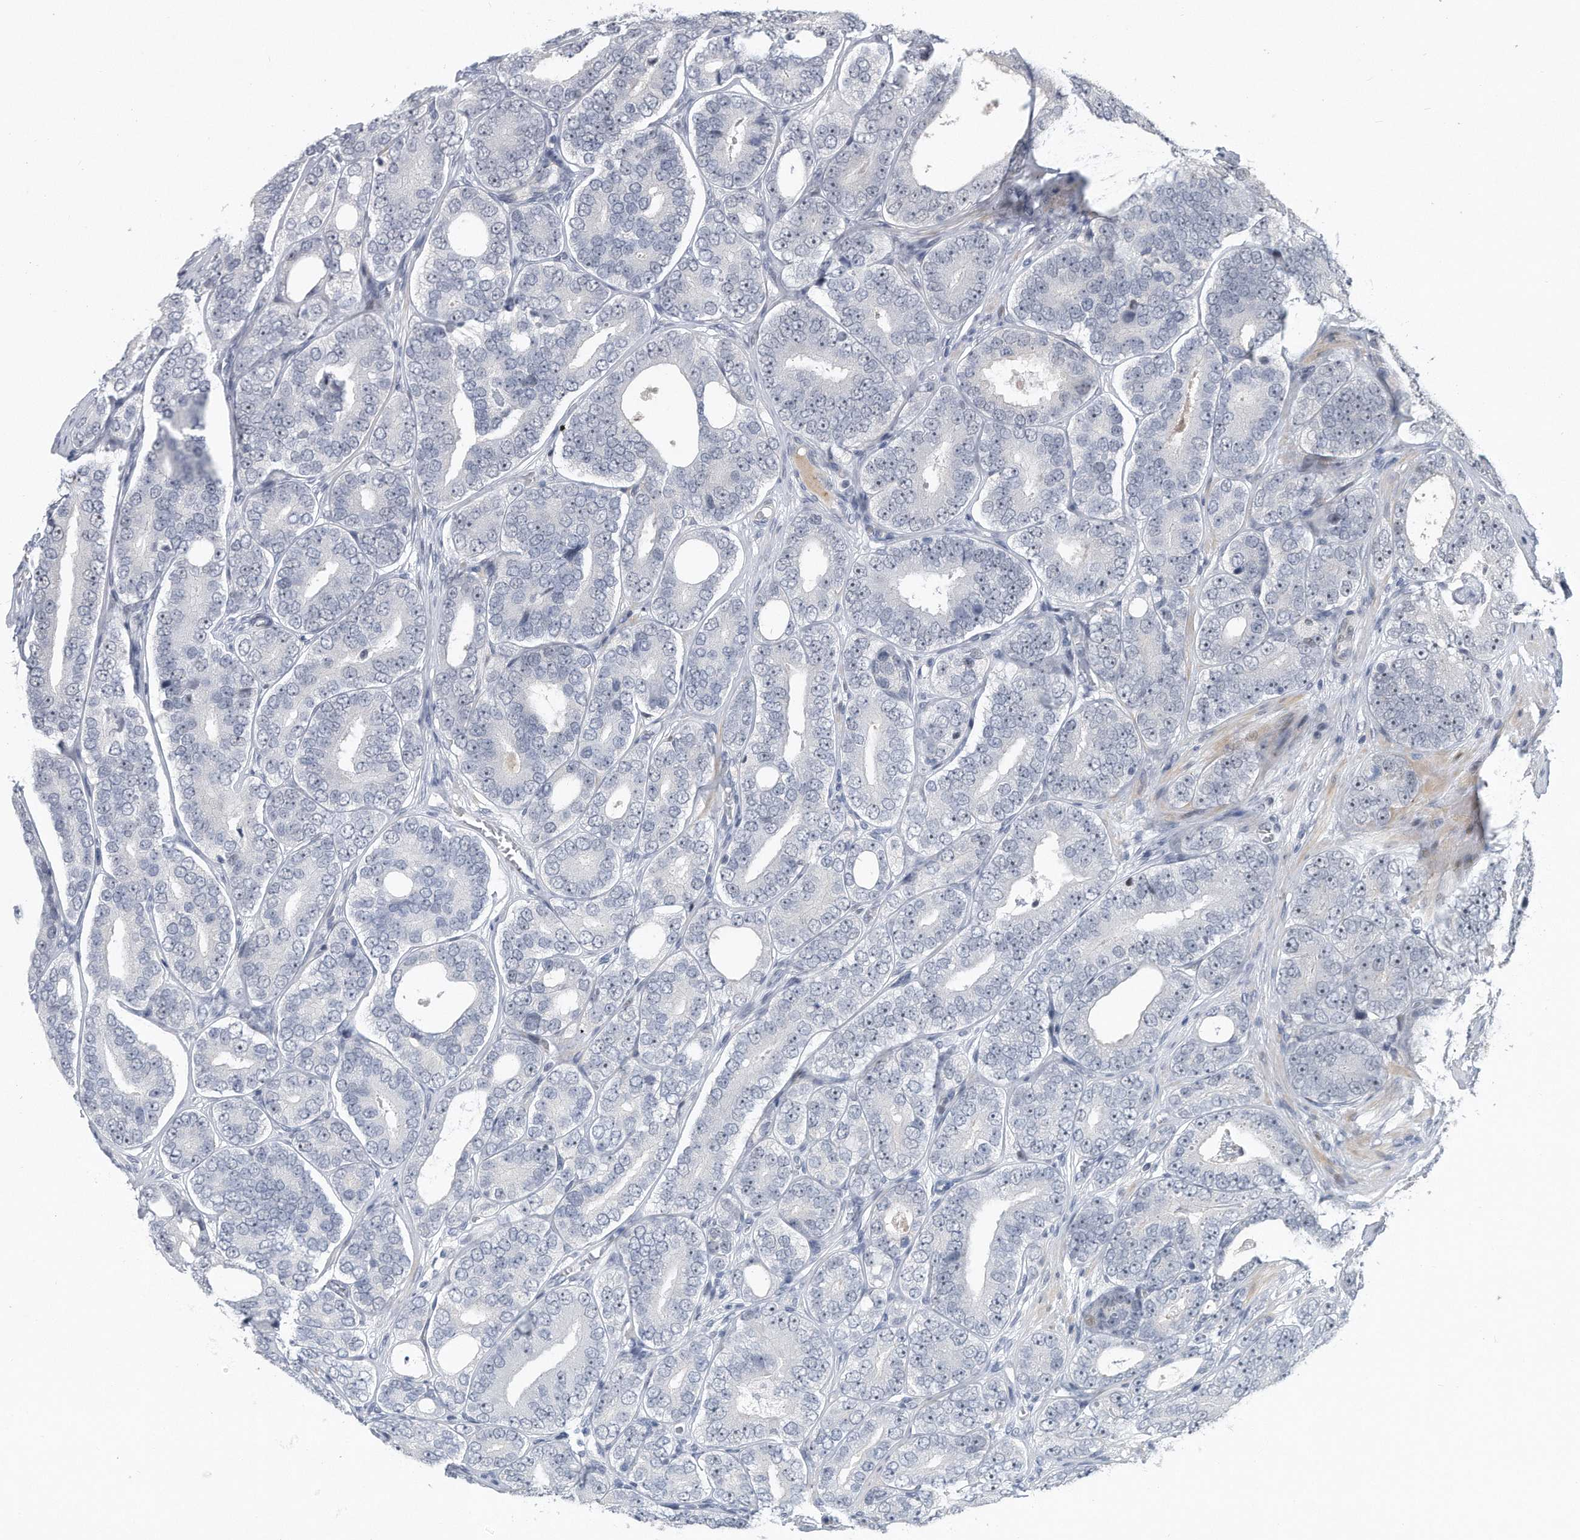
{"staining": {"intensity": "negative", "quantity": "none", "location": "none"}, "tissue": "prostate cancer", "cell_type": "Tumor cells", "image_type": "cancer", "snomed": [{"axis": "morphology", "description": "Adenocarcinoma, High grade"}, {"axis": "topography", "description": "Prostate"}], "caption": "An IHC photomicrograph of prostate cancer (adenocarcinoma (high-grade)) is shown. There is no staining in tumor cells of prostate cancer (adenocarcinoma (high-grade)).", "gene": "PGBD2", "patient": {"sex": "male", "age": 56}}